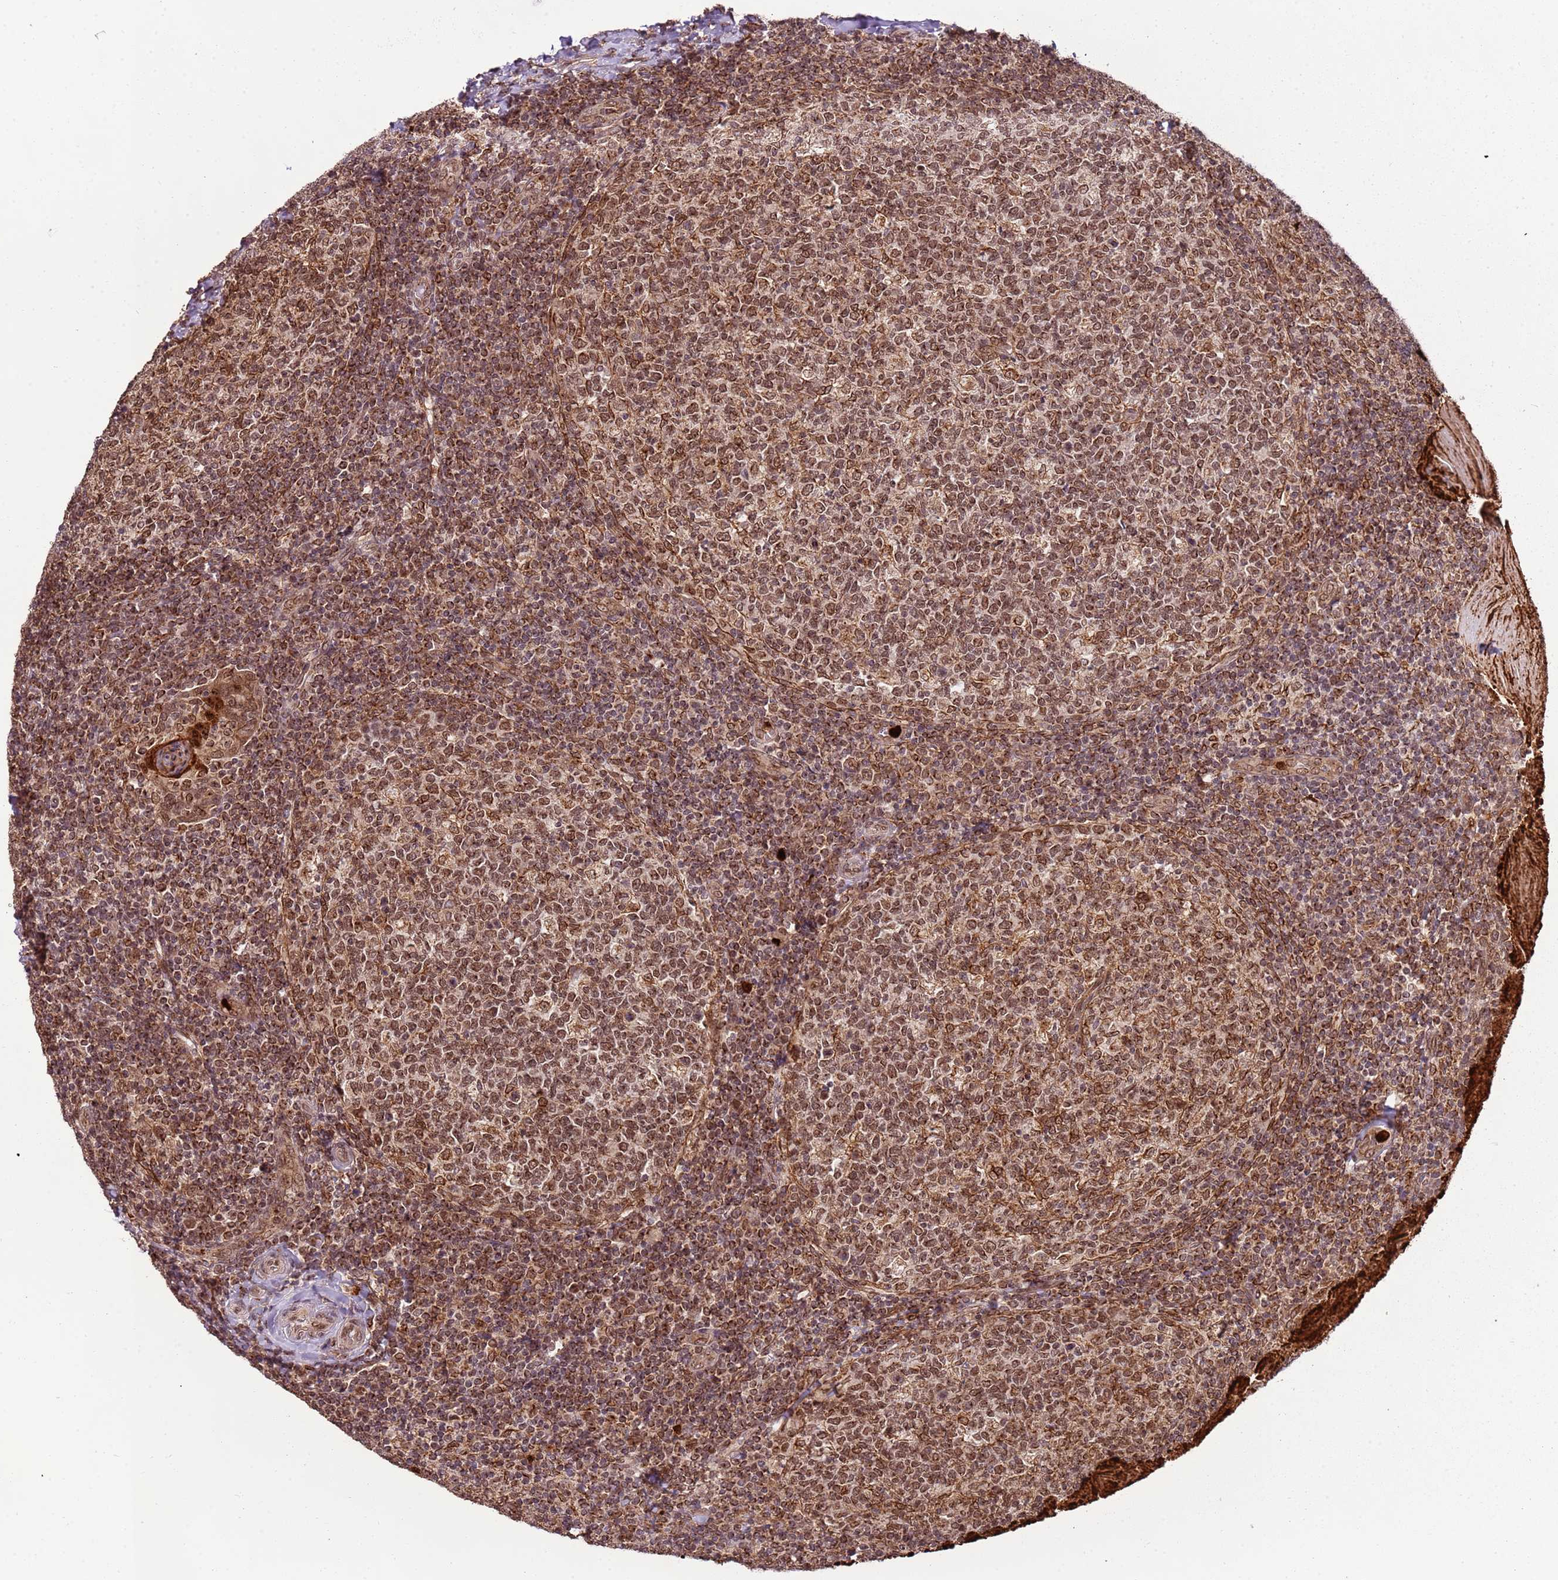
{"staining": {"intensity": "moderate", "quantity": ">75%", "location": "cytoplasmic/membranous,nuclear"}, "tissue": "tonsil", "cell_type": "Germinal center cells", "image_type": "normal", "snomed": [{"axis": "morphology", "description": "Normal tissue, NOS"}, {"axis": "topography", "description": "Tonsil"}], "caption": "Approximately >75% of germinal center cells in normal human tonsil exhibit moderate cytoplasmic/membranous,nuclear protein positivity as visualized by brown immunohistochemical staining.", "gene": "CEP170", "patient": {"sex": "female", "age": 19}}